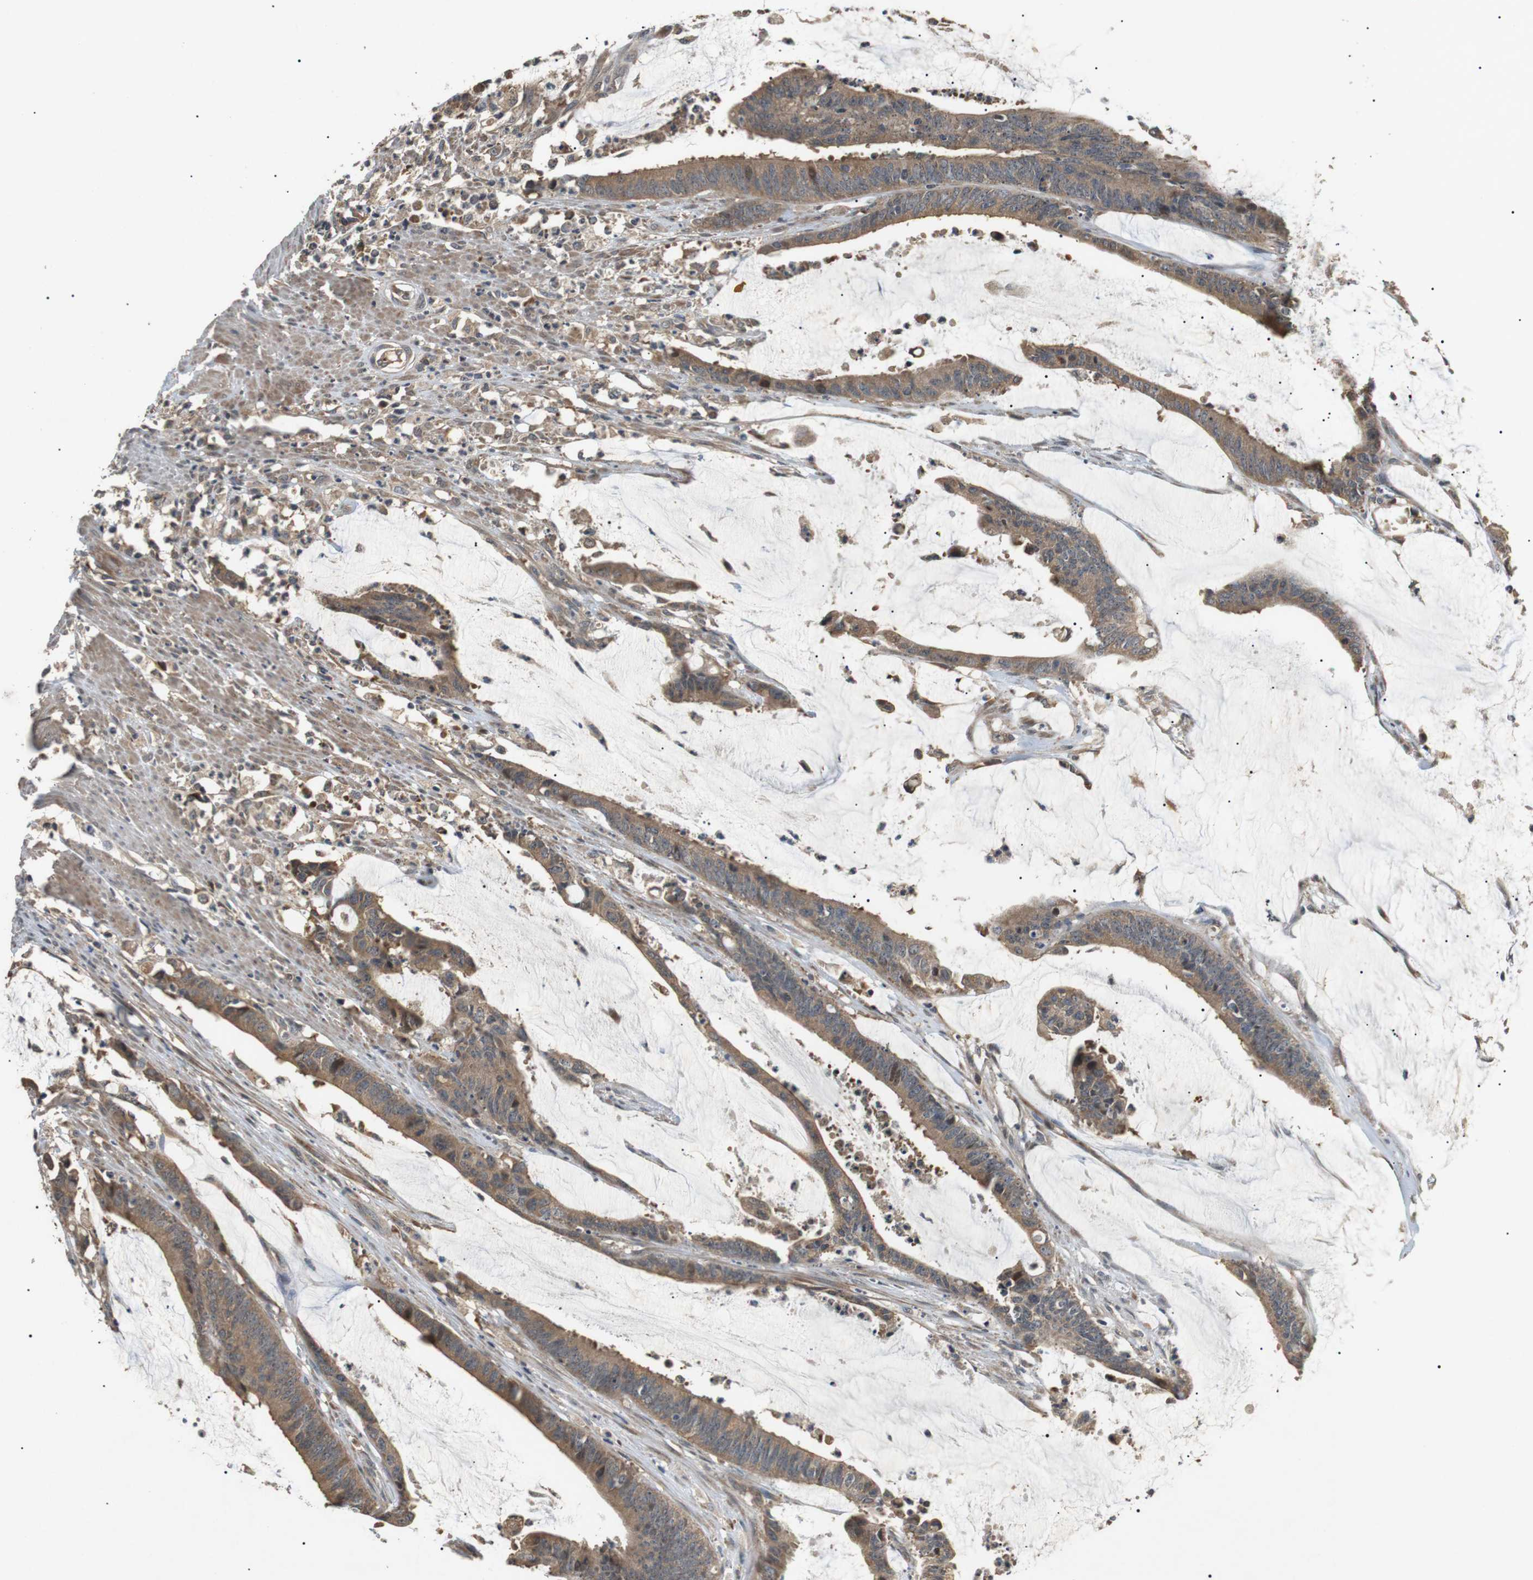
{"staining": {"intensity": "moderate", "quantity": ">75%", "location": "cytoplasmic/membranous"}, "tissue": "colorectal cancer", "cell_type": "Tumor cells", "image_type": "cancer", "snomed": [{"axis": "morphology", "description": "Adenocarcinoma, NOS"}, {"axis": "topography", "description": "Rectum"}], "caption": "The photomicrograph shows immunohistochemical staining of adenocarcinoma (colorectal). There is moderate cytoplasmic/membranous positivity is appreciated in approximately >75% of tumor cells. (IHC, brightfield microscopy, high magnification).", "gene": "HSPA13", "patient": {"sex": "female", "age": 66}}